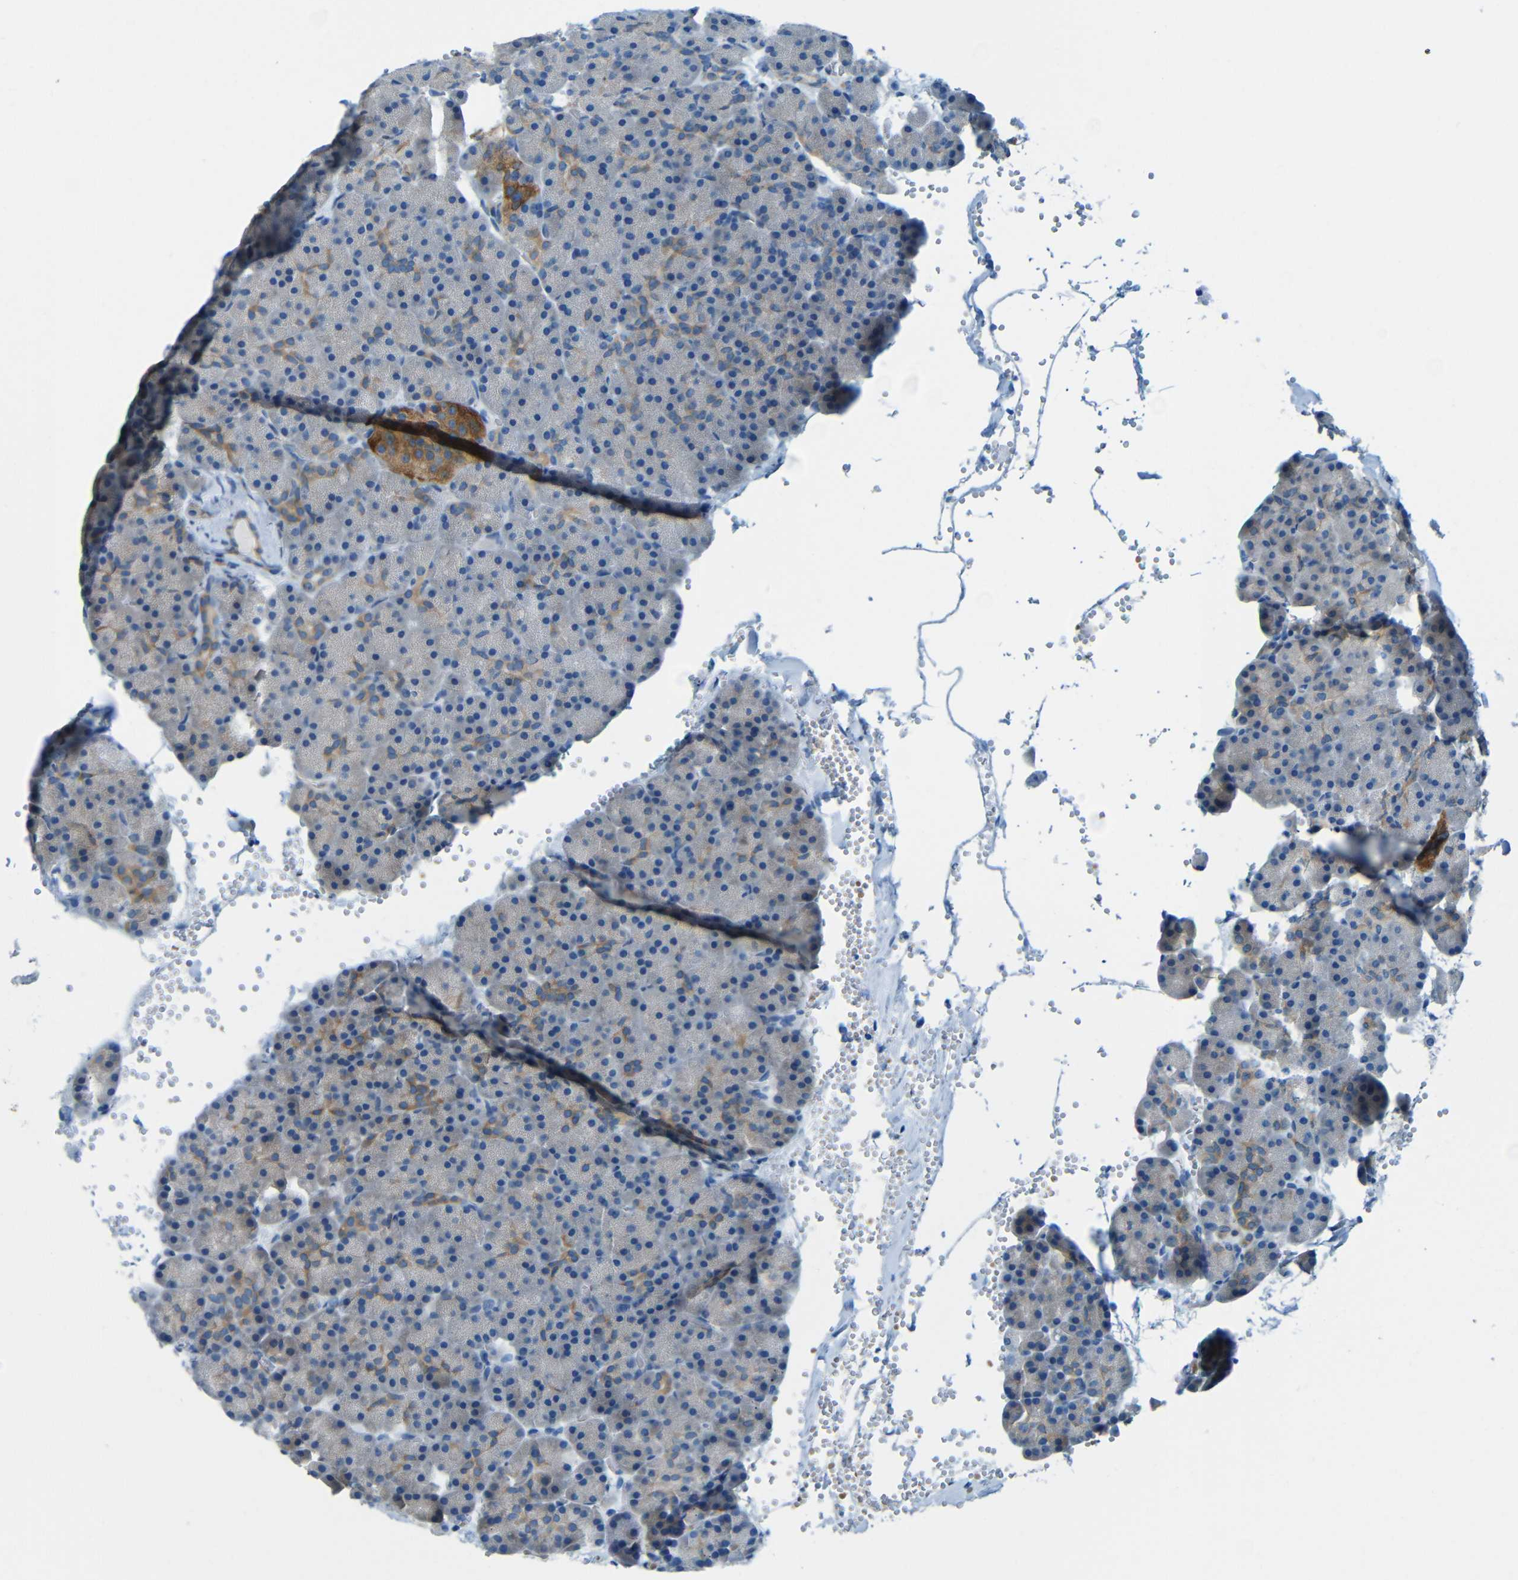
{"staining": {"intensity": "negative", "quantity": "none", "location": "none"}, "tissue": "pancreas", "cell_type": "Exocrine glandular cells", "image_type": "normal", "snomed": [{"axis": "morphology", "description": "Normal tissue, NOS"}, {"axis": "topography", "description": "Pancreas"}], "caption": "DAB (3,3'-diaminobenzidine) immunohistochemical staining of normal human pancreas shows no significant expression in exocrine glandular cells. (Brightfield microscopy of DAB immunohistochemistry (IHC) at high magnification).", "gene": "MAP2", "patient": {"sex": "female", "age": 35}}